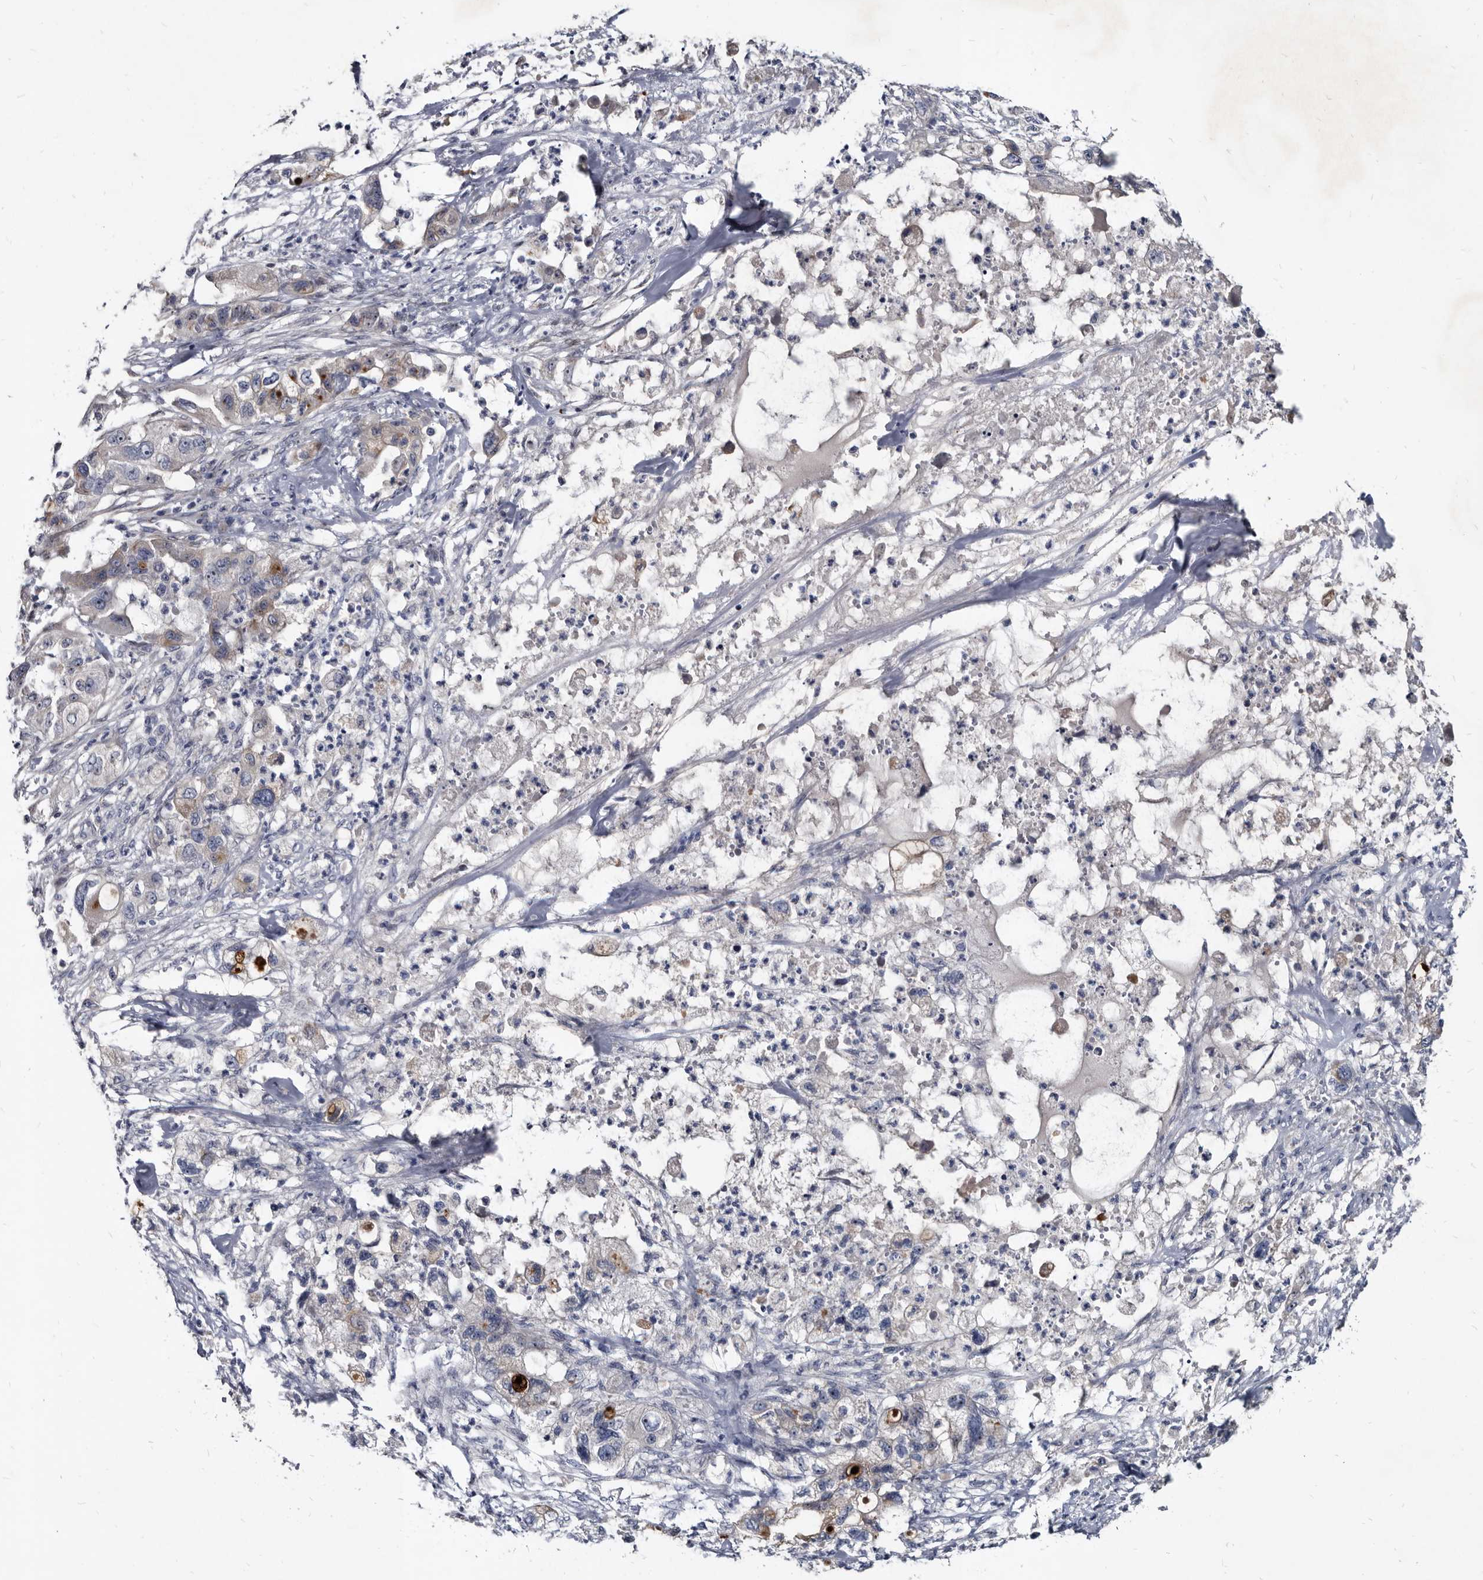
{"staining": {"intensity": "negative", "quantity": "none", "location": "none"}, "tissue": "pancreatic cancer", "cell_type": "Tumor cells", "image_type": "cancer", "snomed": [{"axis": "morphology", "description": "Adenocarcinoma, NOS"}, {"axis": "topography", "description": "Pancreas"}], "caption": "High power microscopy histopathology image of an immunohistochemistry micrograph of pancreatic adenocarcinoma, revealing no significant positivity in tumor cells.", "gene": "PRSS8", "patient": {"sex": "female", "age": 78}}